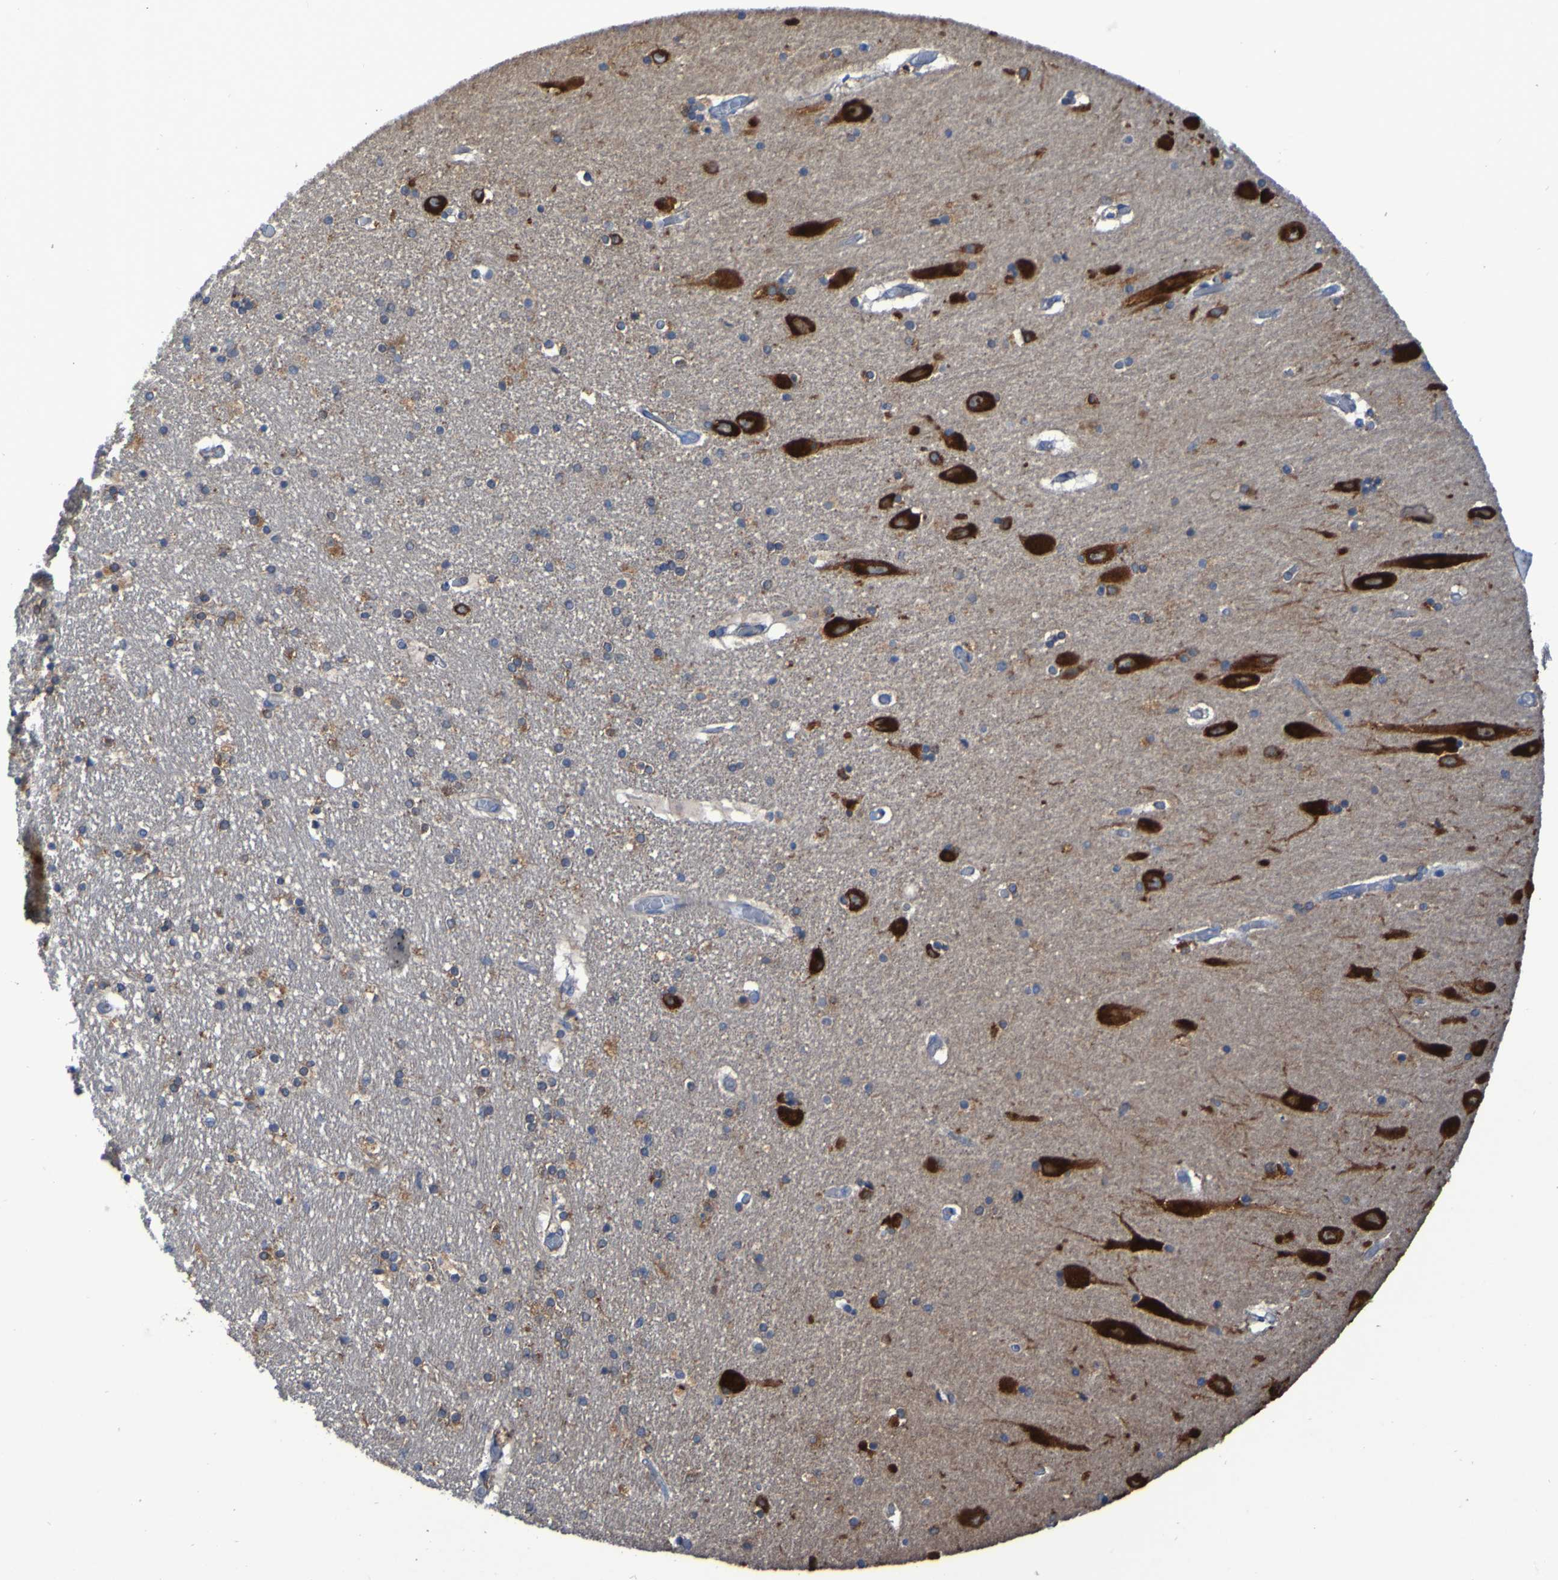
{"staining": {"intensity": "negative", "quantity": "none", "location": "none"}, "tissue": "hippocampus", "cell_type": "Glial cells", "image_type": "normal", "snomed": [{"axis": "morphology", "description": "Normal tissue, NOS"}, {"axis": "topography", "description": "Hippocampus"}], "caption": "The micrograph shows no staining of glial cells in normal hippocampus. (Stains: DAB immunohistochemistry with hematoxylin counter stain, Microscopy: brightfield microscopy at high magnification).", "gene": "FKBP3", "patient": {"sex": "female", "age": 54}}